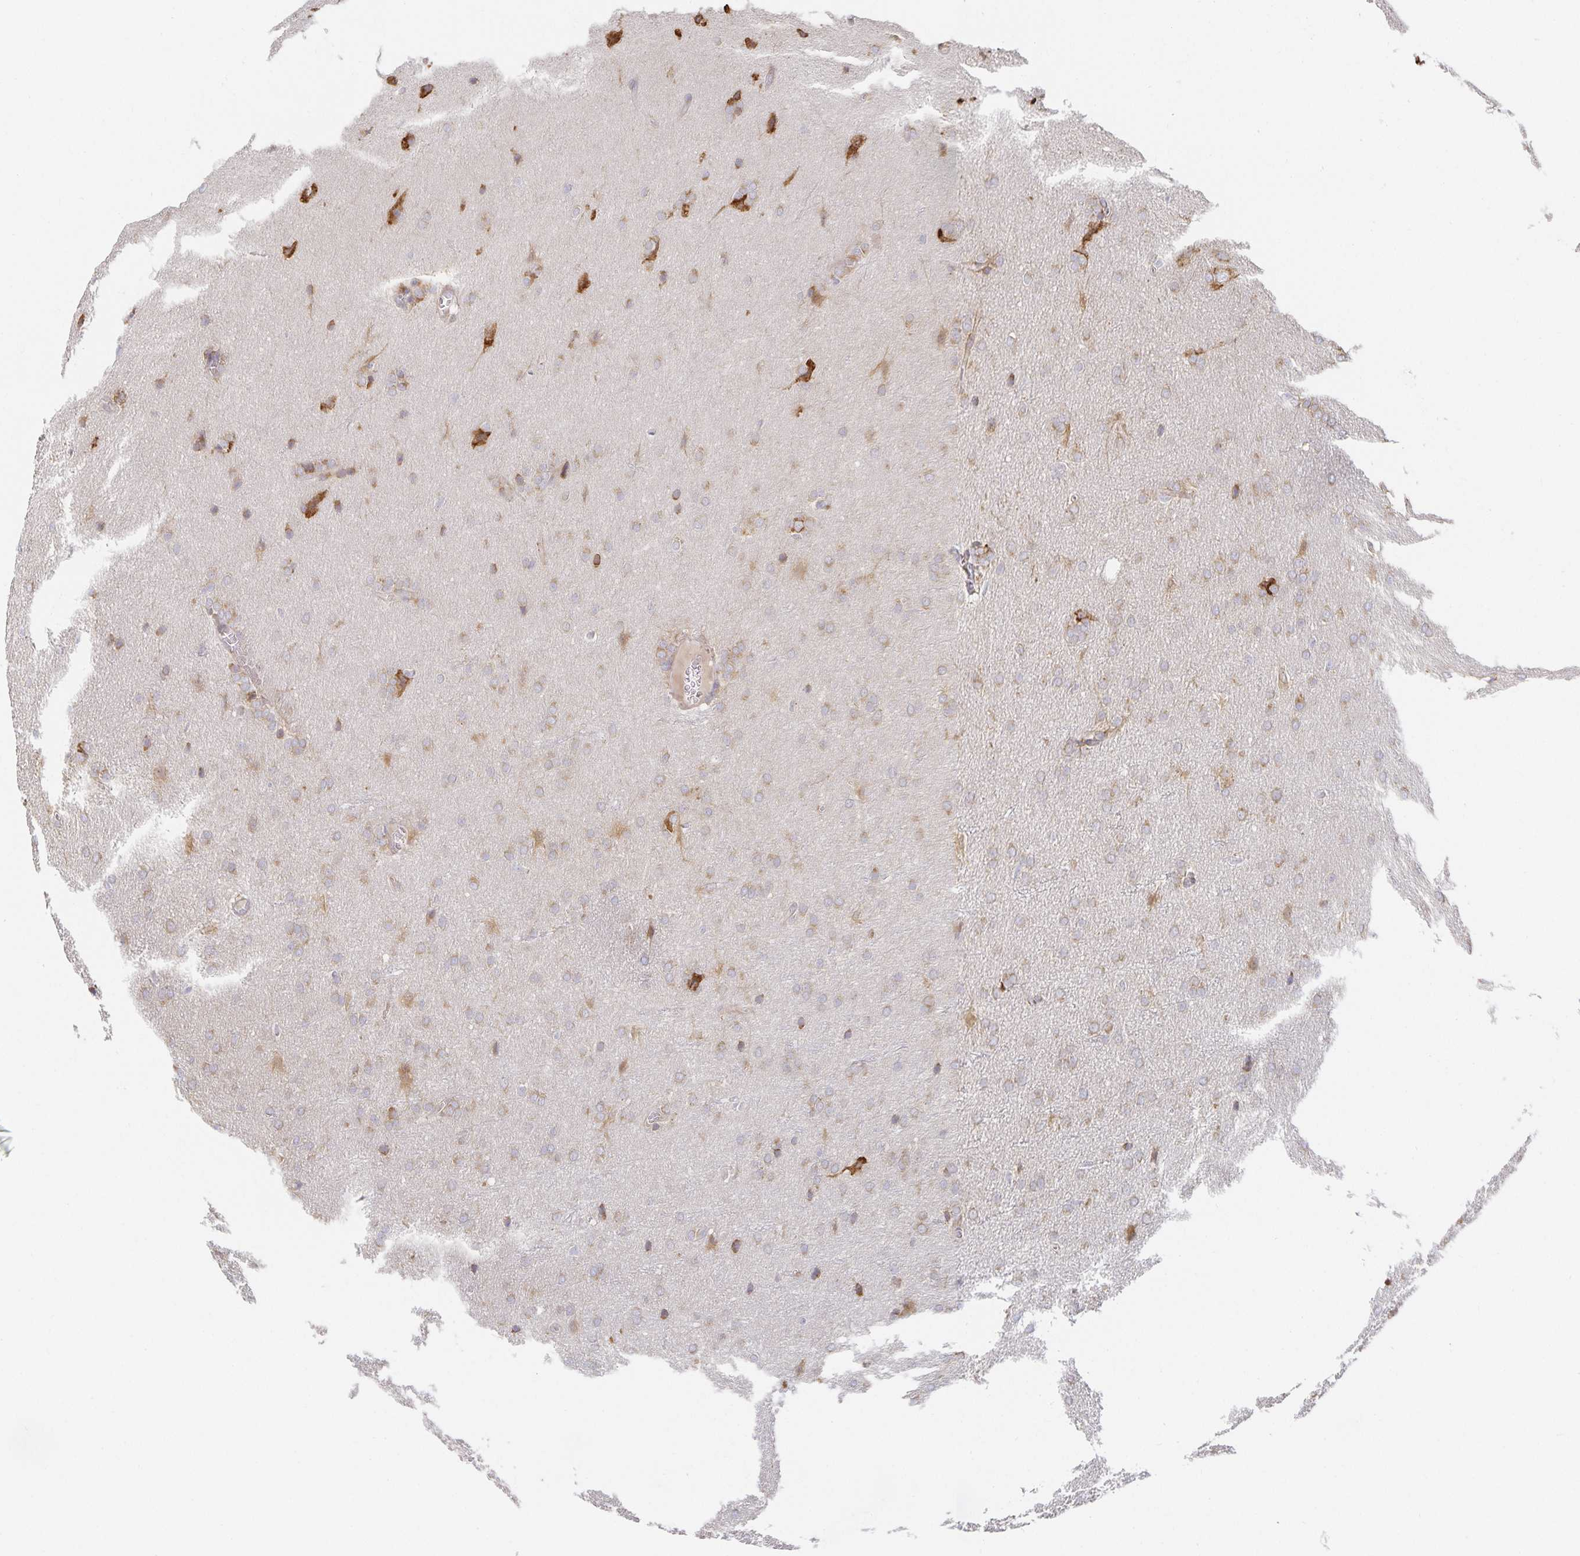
{"staining": {"intensity": "weak", "quantity": "<25%", "location": "cytoplasmic/membranous"}, "tissue": "glioma", "cell_type": "Tumor cells", "image_type": "cancer", "snomed": [{"axis": "morphology", "description": "Glioma, malignant, Low grade"}, {"axis": "topography", "description": "Brain"}], "caption": "Tumor cells are negative for brown protein staining in low-grade glioma (malignant). The staining is performed using DAB brown chromogen with nuclei counter-stained in using hematoxylin.", "gene": "NOMO1", "patient": {"sex": "female", "age": 32}}